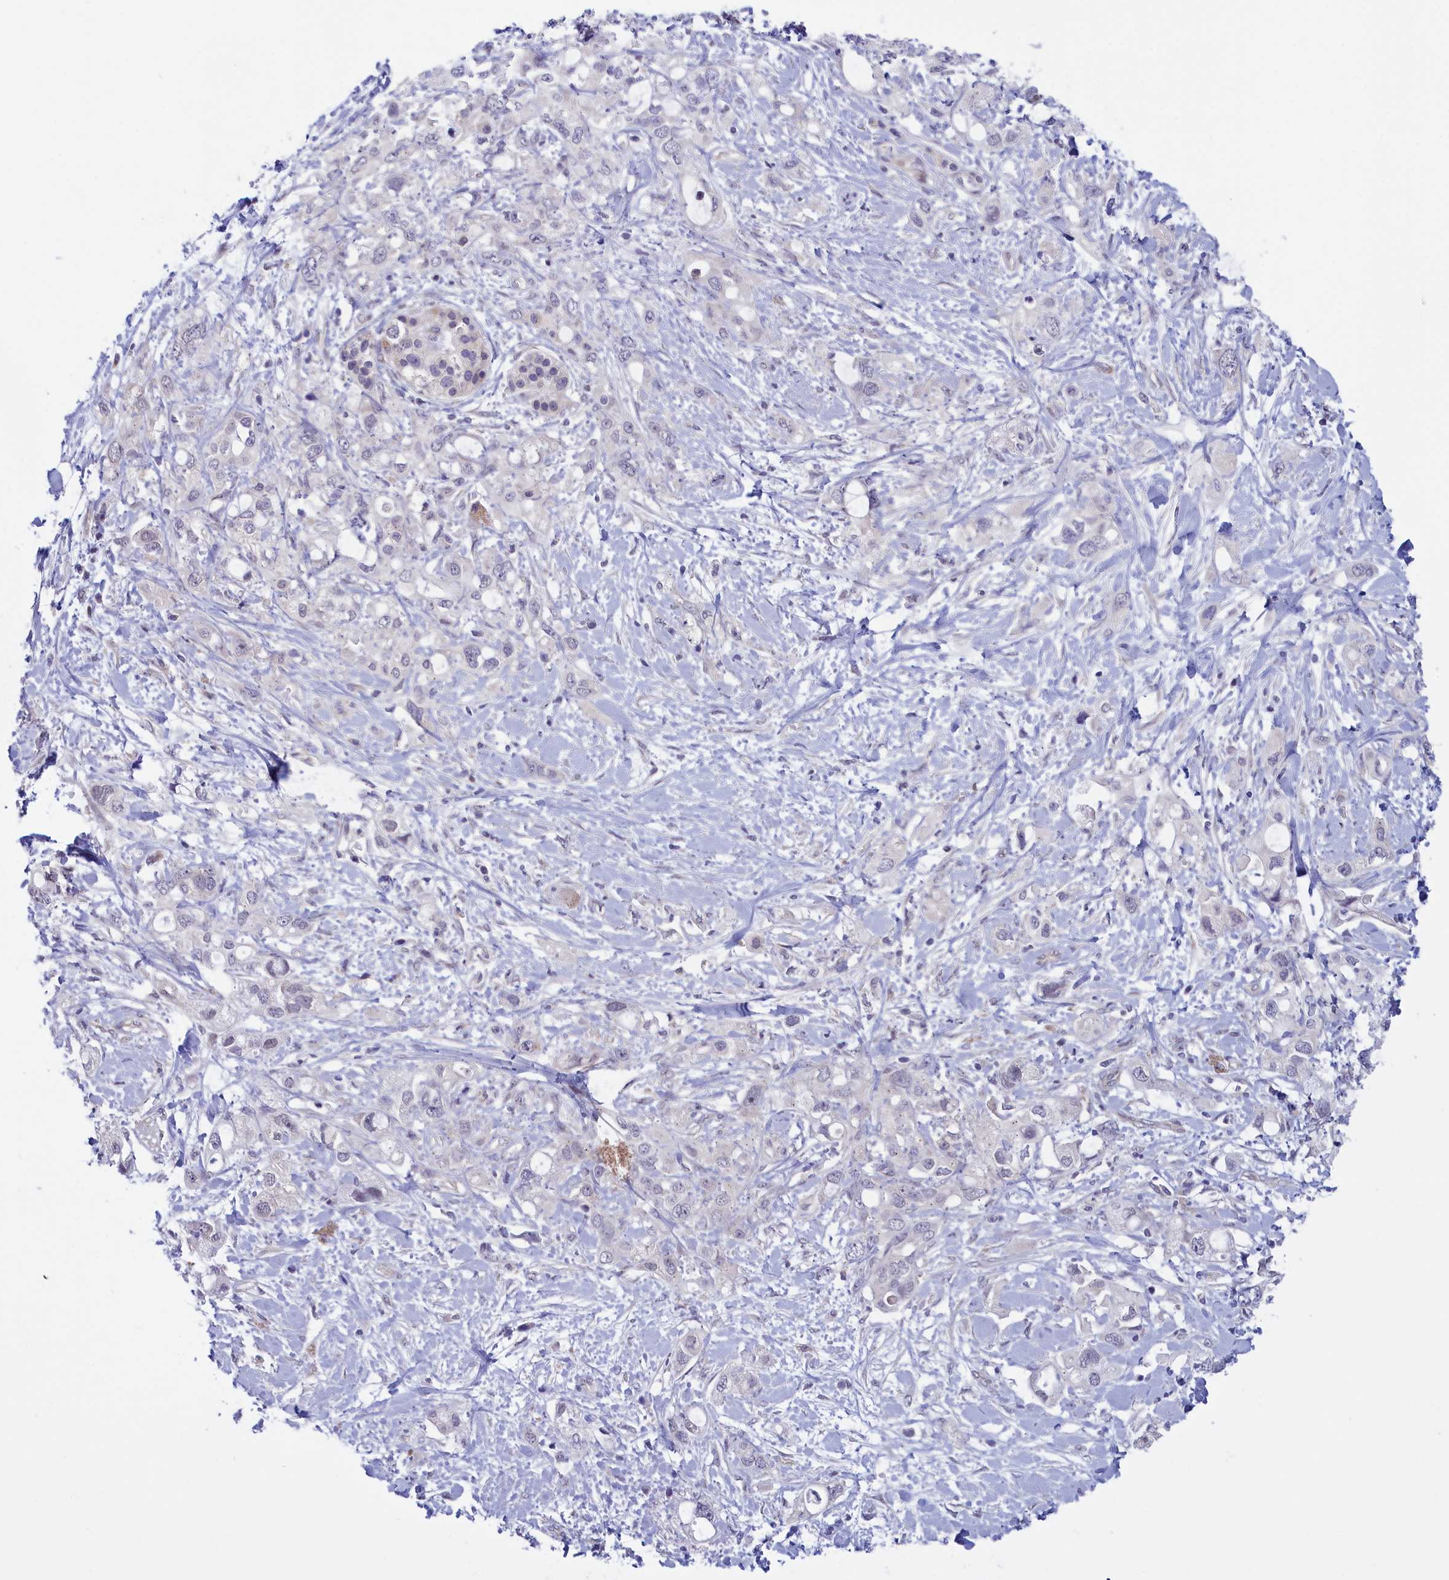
{"staining": {"intensity": "negative", "quantity": "none", "location": "none"}, "tissue": "pancreatic cancer", "cell_type": "Tumor cells", "image_type": "cancer", "snomed": [{"axis": "morphology", "description": "Adenocarcinoma, NOS"}, {"axis": "topography", "description": "Pancreas"}], "caption": "IHC of pancreatic adenocarcinoma demonstrates no positivity in tumor cells.", "gene": "IGFALS", "patient": {"sex": "female", "age": 56}}